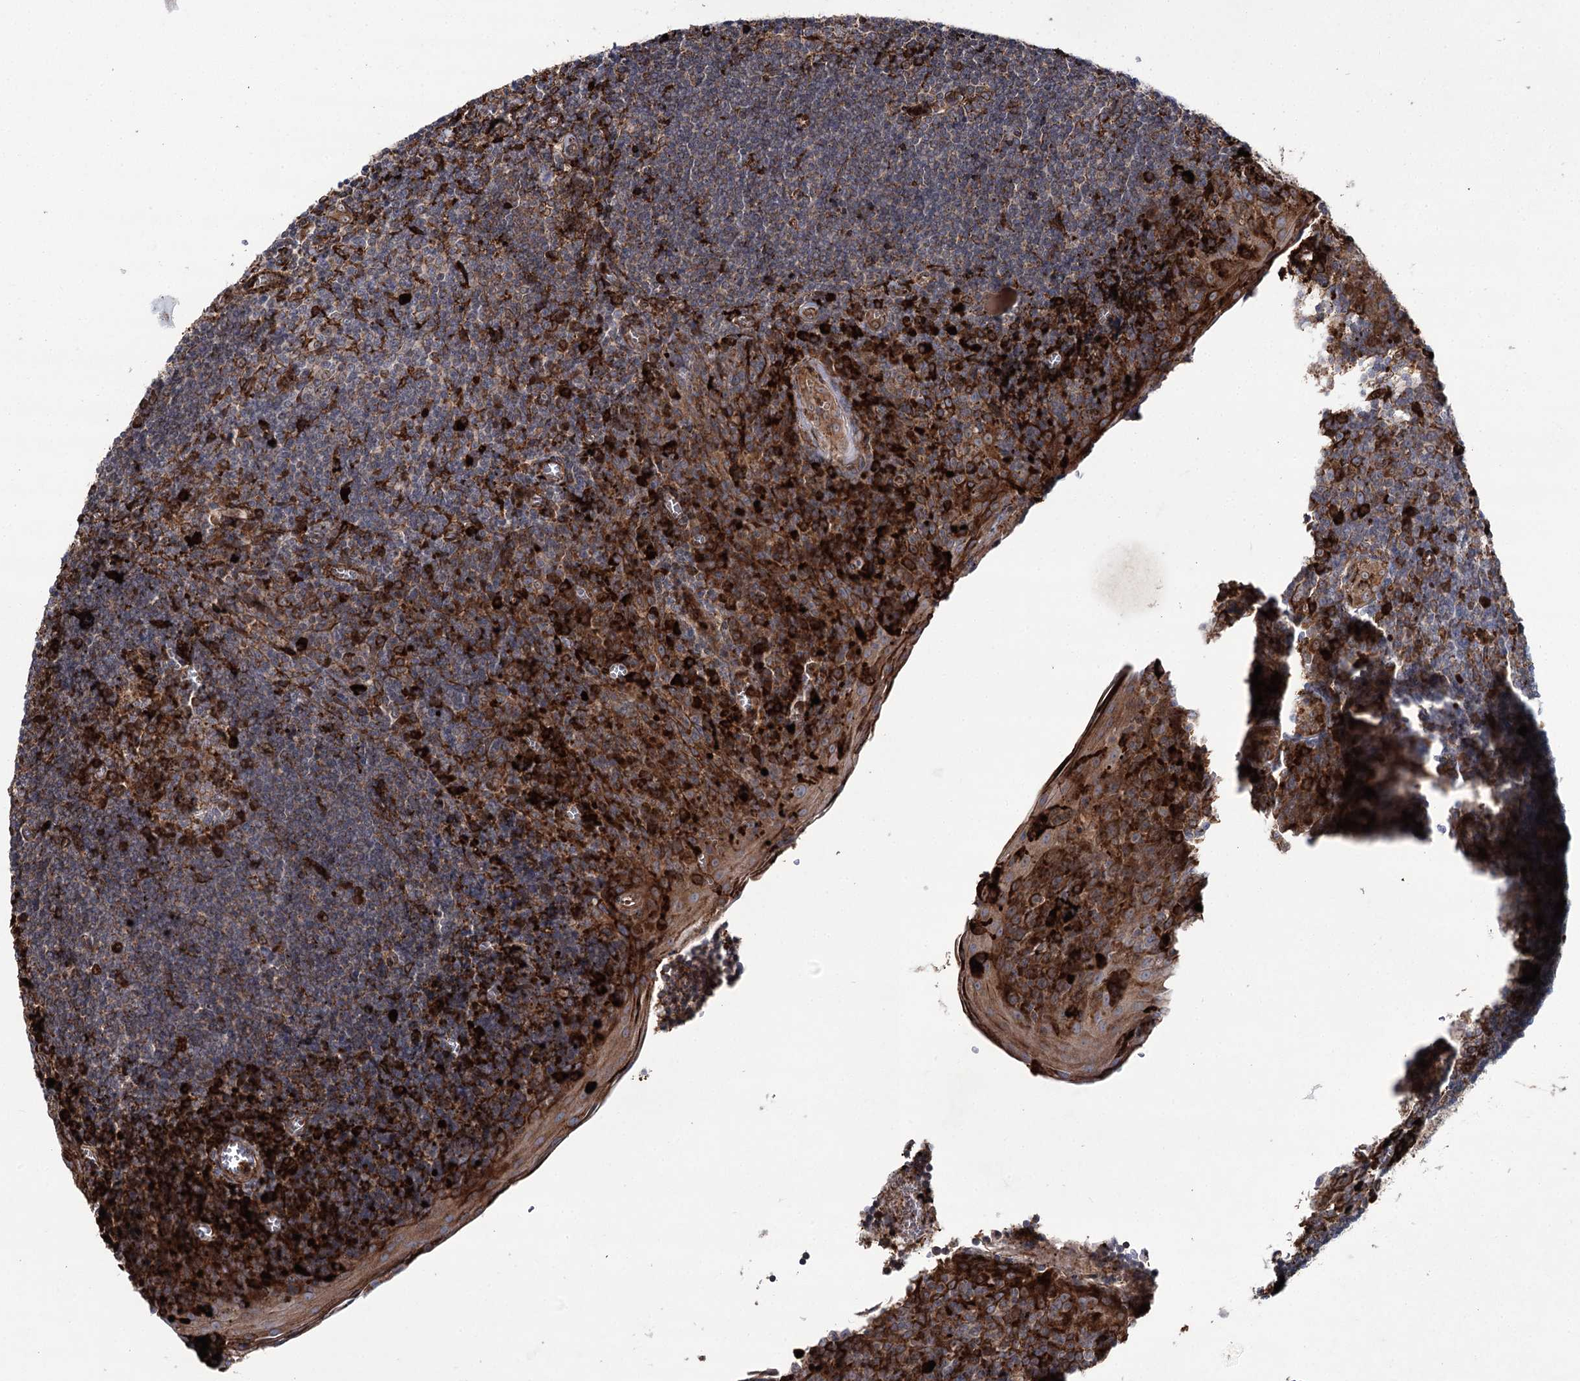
{"staining": {"intensity": "moderate", "quantity": "<25%", "location": "cytoplasmic/membranous"}, "tissue": "tonsil", "cell_type": "Germinal center cells", "image_type": "normal", "snomed": [{"axis": "morphology", "description": "Normal tissue, NOS"}, {"axis": "topography", "description": "Tonsil"}], "caption": "High-magnification brightfield microscopy of normal tonsil stained with DAB (3,3'-diaminobenzidine) (brown) and counterstained with hematoxylin (blue). germinal center cells exhibit moderate cytoplasmic/membranous staining is present in about<25% of cells.", "gene": "DCUN1D4", "patient": {"sex": "male", "age": 27}}